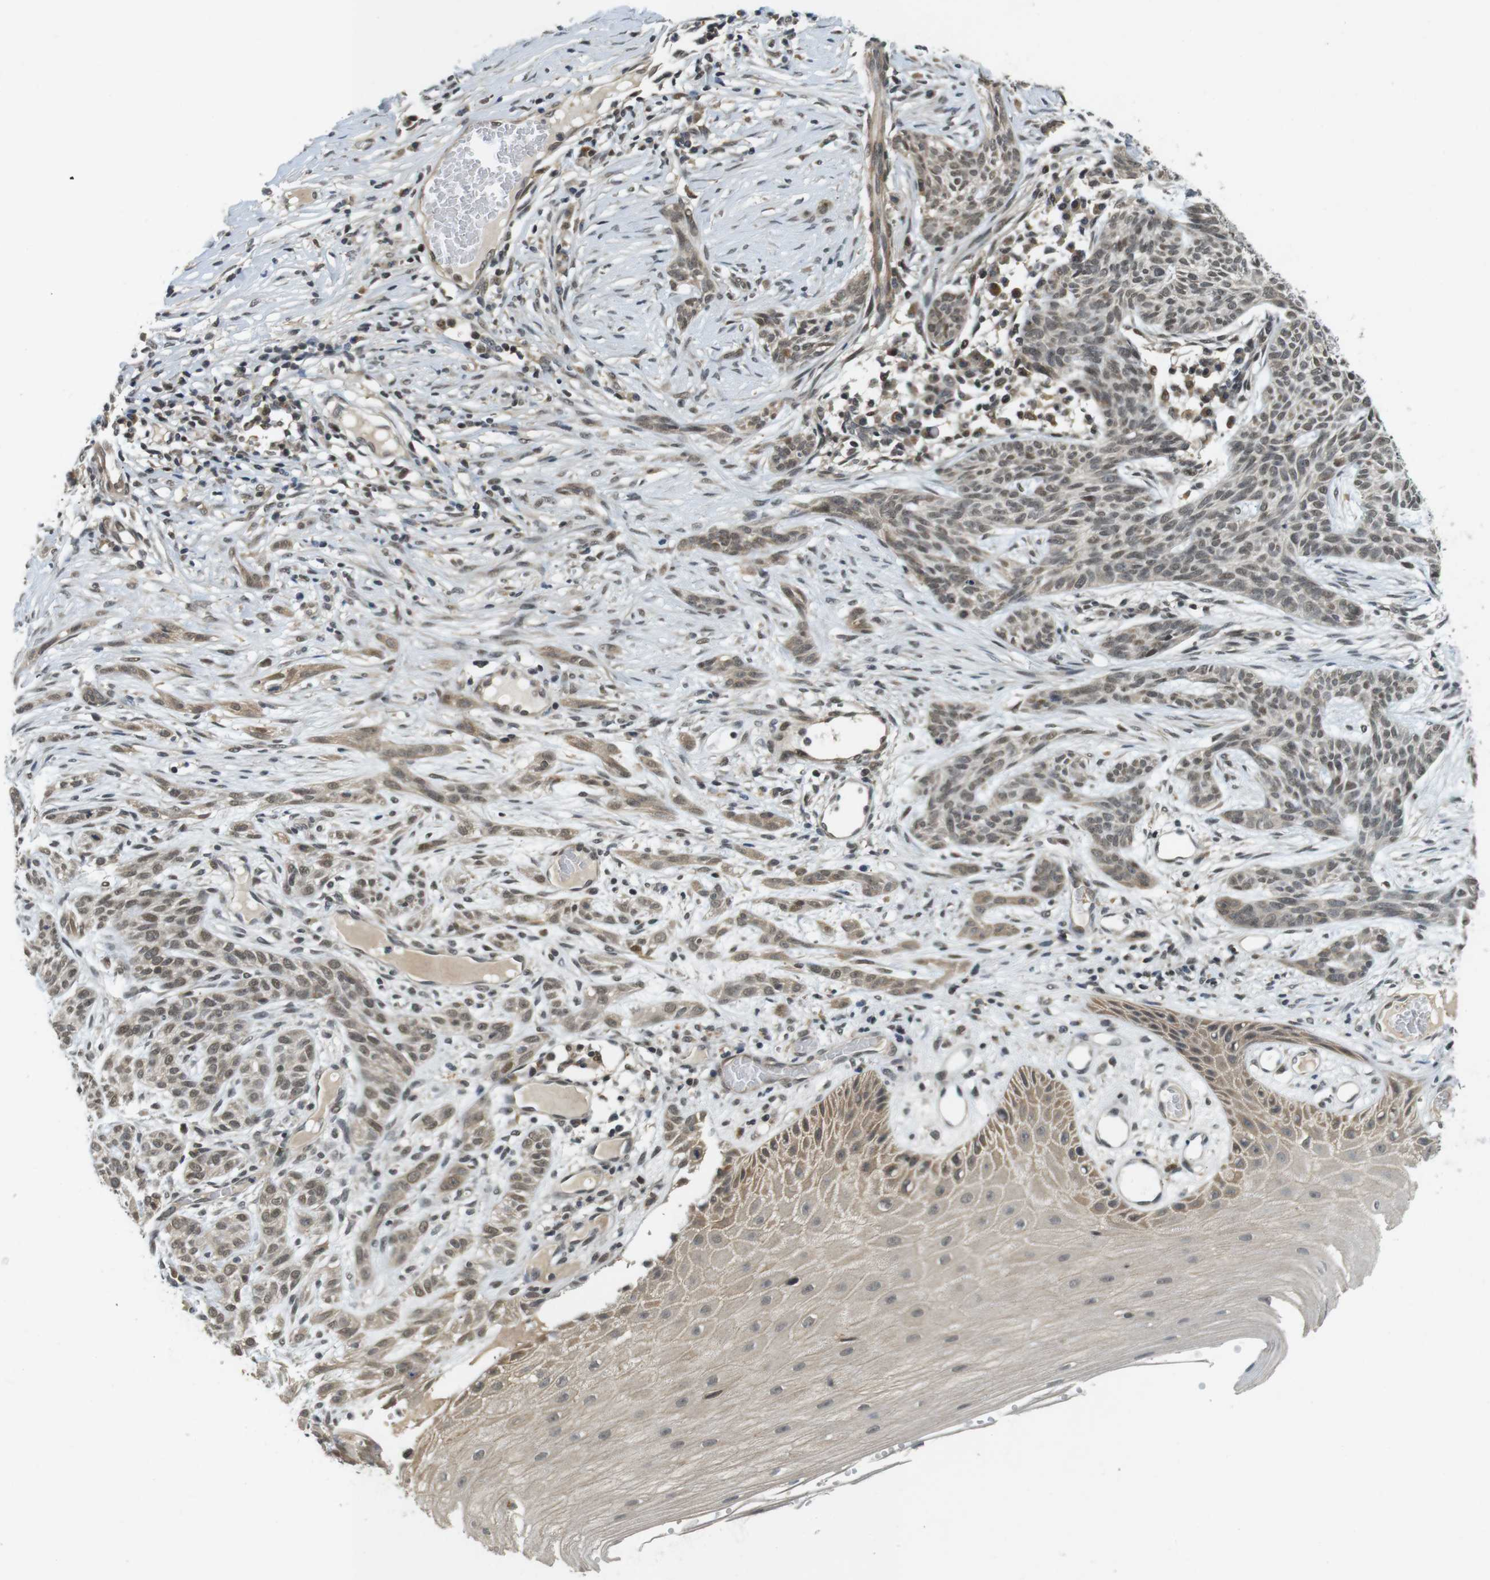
{"staining": {"intensity": "weak", "quantity": ">75%", "location": "nuclear"}, "tissue": "skin cancer", "cell_type": "Tumor cells", "image_type": "cancer", "snomed": [{"axis": "morphology", "description": "Basal cell carcinoma"}, {"axis": "topography", "description": "Skin"}], "caption": "Protein expression analysis of skin basal cell carcinoma demonstrates weak nuclear staining in approximately >75% of tumor cells.", "gene": "BRD4", "patient": {"sex": "female", "age": 59}}